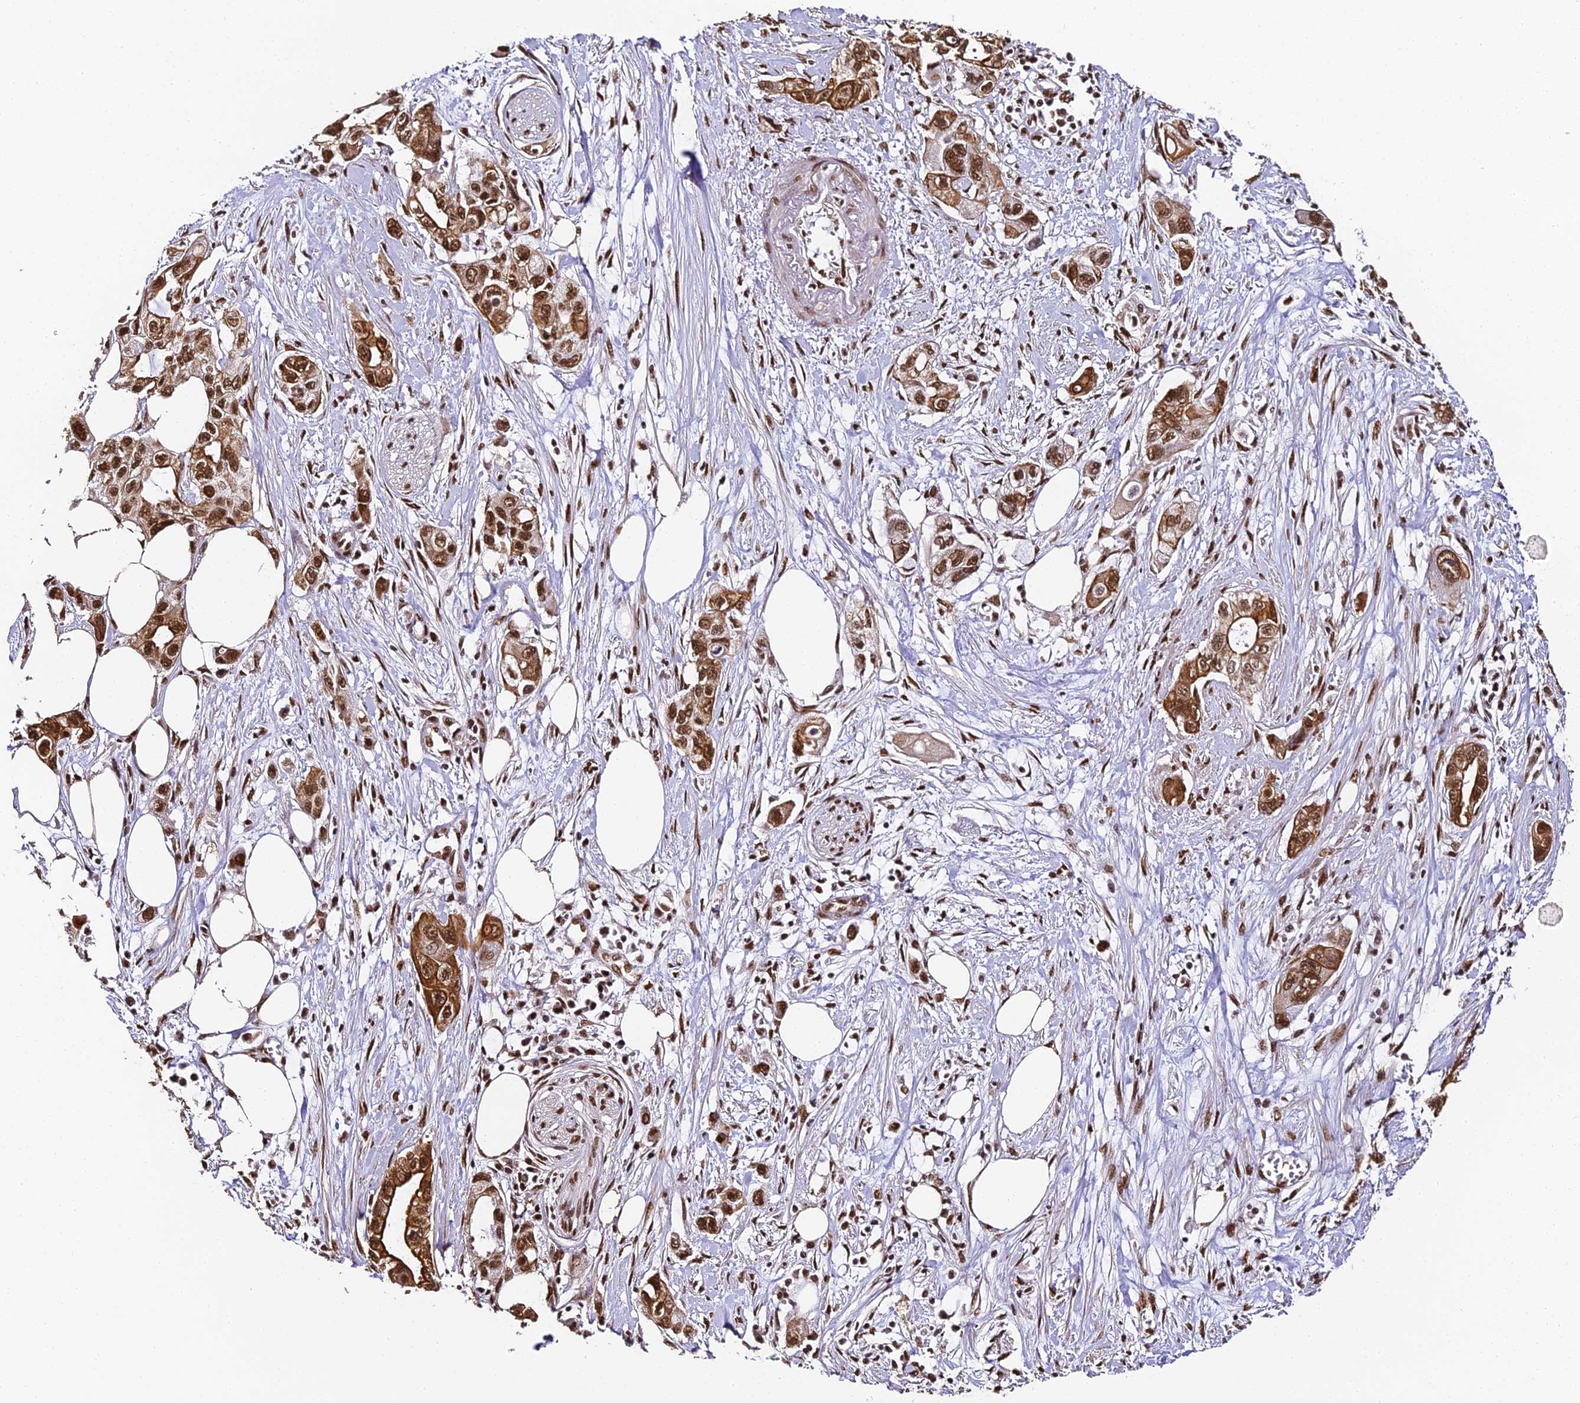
{"staining": {"intensity": "strong", "quantity": ">75%", "location": "cytoplasmic/membranous,nuclear"}, "tissue": "pancreatic cancer", "cell_type": "Tumor cells", "image_type": "cancer", "snomed": [{"axis": "morphology", "description": "Adenocarcinoma, NOS"}, {"axis": "topography", "description": "Pancreas"}], "caption": "Protein expression by IHC exhibits strong cytoplasmic/membranous and nuclear positivity in approximately >75% of tumor cells in pancreatic cancer.", "gene": "HNRNPA1", "patient": {"sex": "male", "age": 75}}